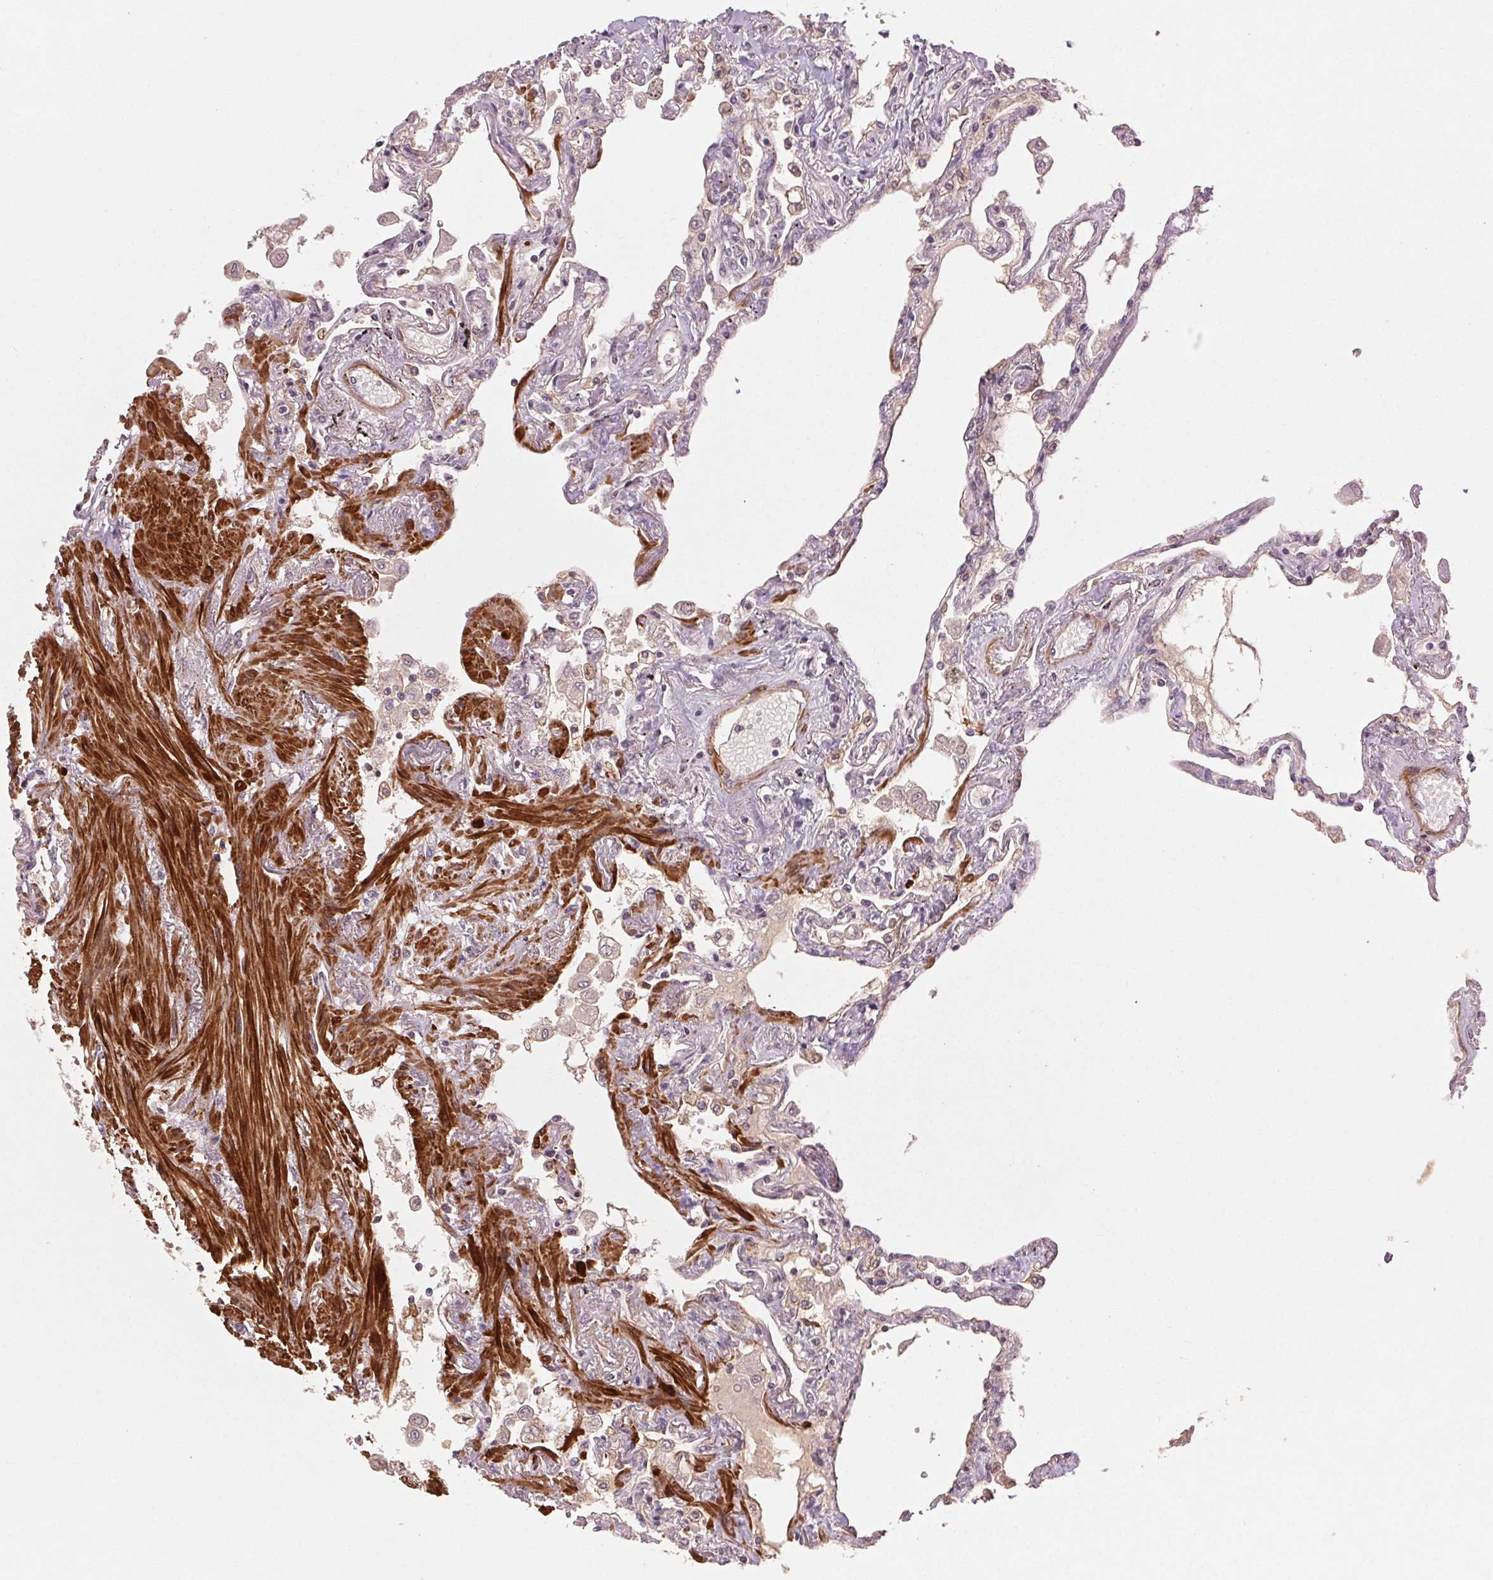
{"staining": {"intensity": "moderate", "quantity": "<25%", "location": "cytoplasmic/membranous"}, "tissue": "lung", "cell_type": "Alveolar cells", "image_type": "normal", "snomed": [{"axis": "morphology", "description": "Normal tissue, NOS"}, {"axis": "morphology", "description": "Adenocarcinoma, NOS"}, {"axis": "topography", "description": "Cartilage tissue"}, {"axis": "topography", "description": "Lung"}], "caption": "Immunohistochemistry (DAB (3,3'-diaminobenzidine)) staining of unremarkable human lung shows moderate cytoplasmic/membranous protein expression in about <25% of alveolar cells.", "gene": "SMLR1", "patient": {"sex": "female", "age": 67}}